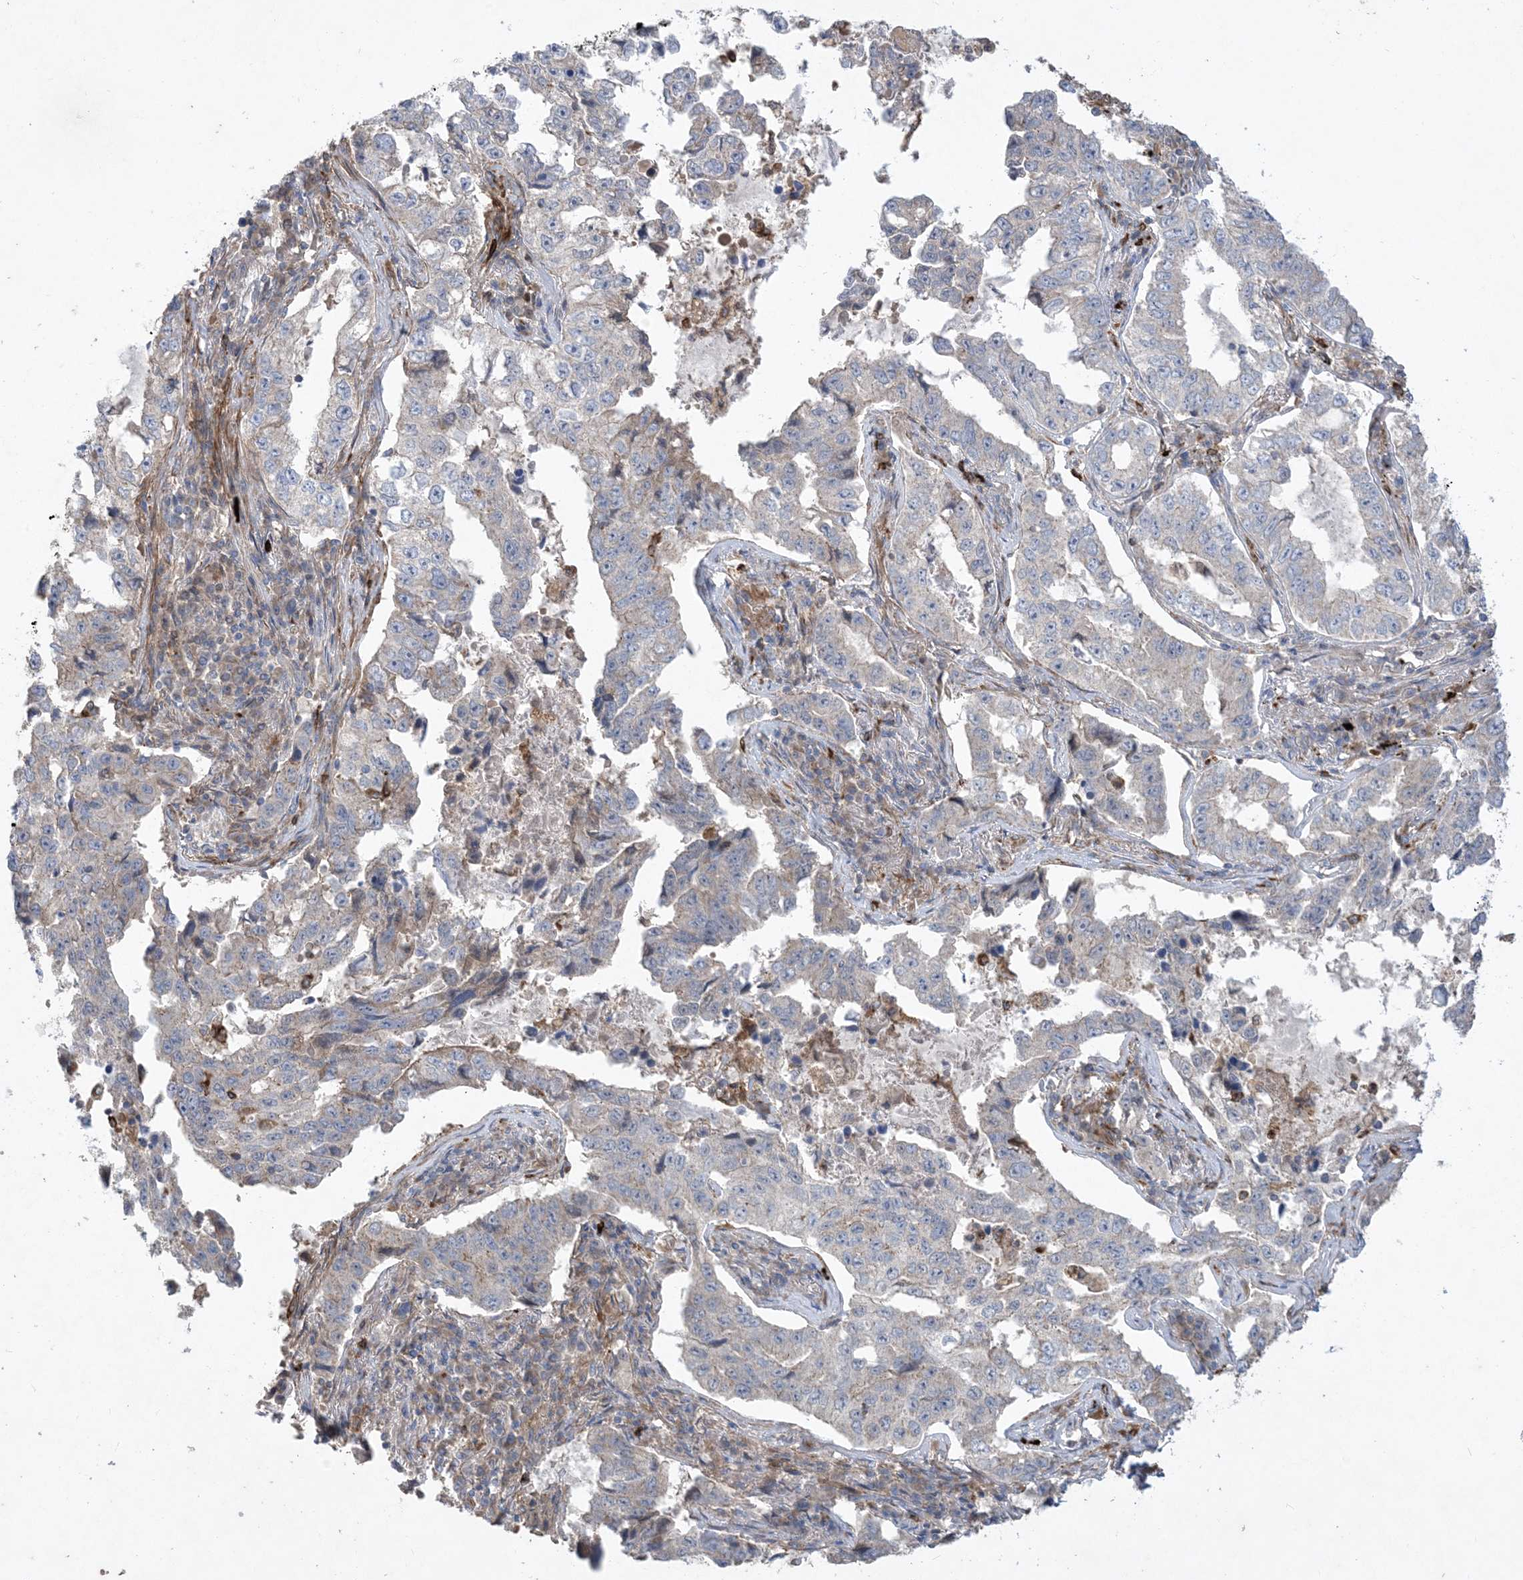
{"staining": {"intensity": "negative", "quantity": "none", "location": "none"}, "tissue": "lung cancer", "cell_type": "Tumor cells", "image_type": "cancer", "snomed": [{"axis": "morphology", "description": "Adenocarcinoma, NOS"}, {"axis": "topography", "description": "Lung"}], "caption": "Human adenocarcinoma (lung) stained for a protein using IHC exhibits no positivity in tumor cells.", "gene": "MASP2", "patient": {"sex": "female", "age": 51}}